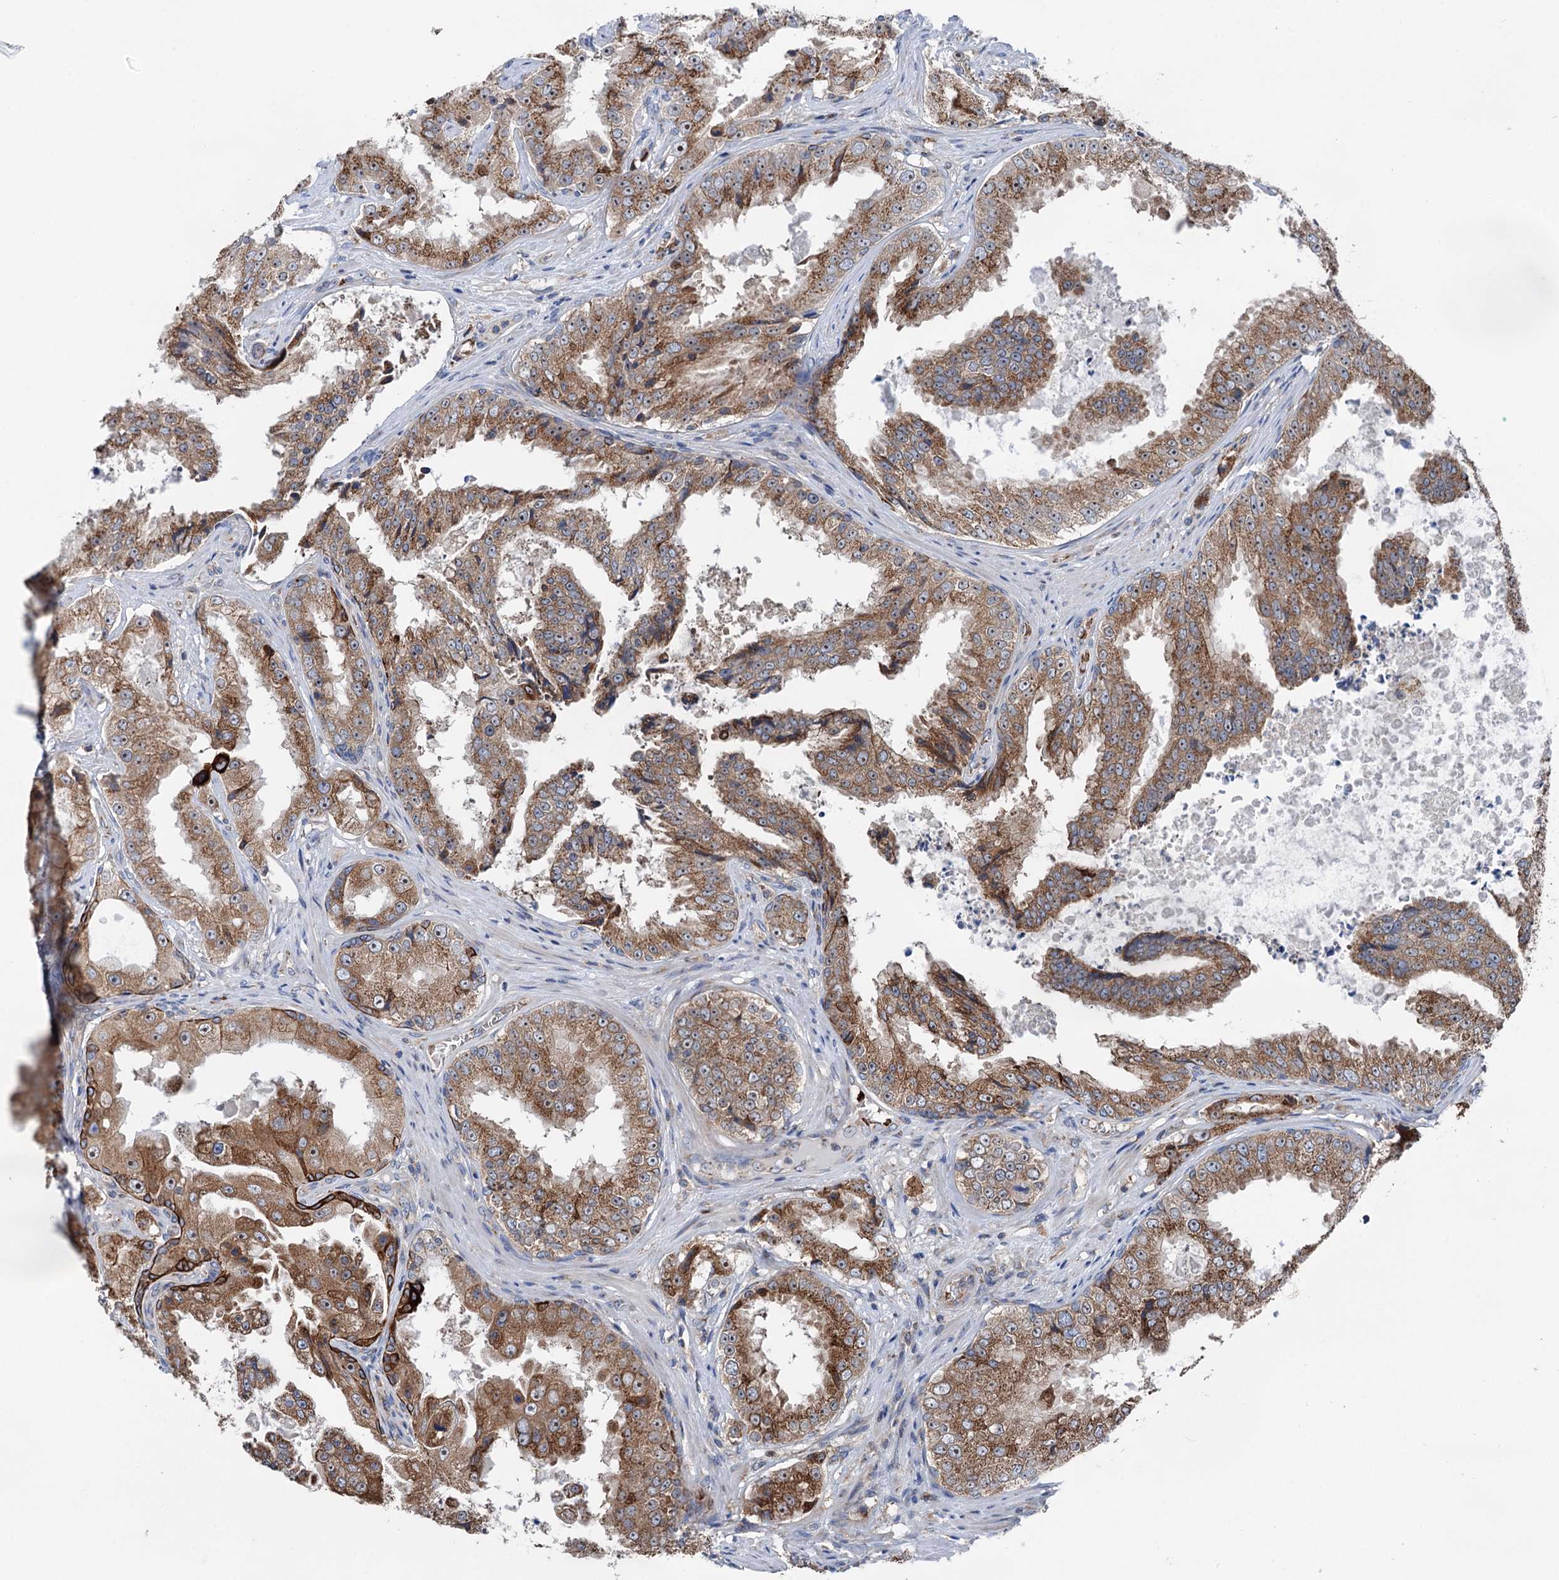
{"staining": {"intensity": "moderate", "quantity": ">75%", "location": "cytoplasmic/membranous"}, "tissue": "prostate cancer", "cell_type": "Tumor cells", "image_type": "cancer", "snomed": [{"axis": "morphology", "description": "Adenocarcinoma, High grade"}, {"axis": "topography", "description": "Prostate"}], "caption": "Prostate cancer tissue exhibits moderate cytoplasmic/membranous staining in approximately >75% of tumor cells The staining was performed using DAB to visualize the protein expression in brown, while the nuclei were stained in blue with hematoxylin (Magnification: 20x).", "gene": "EIPR1", "patient": {"sex": "male", "age": 73}}